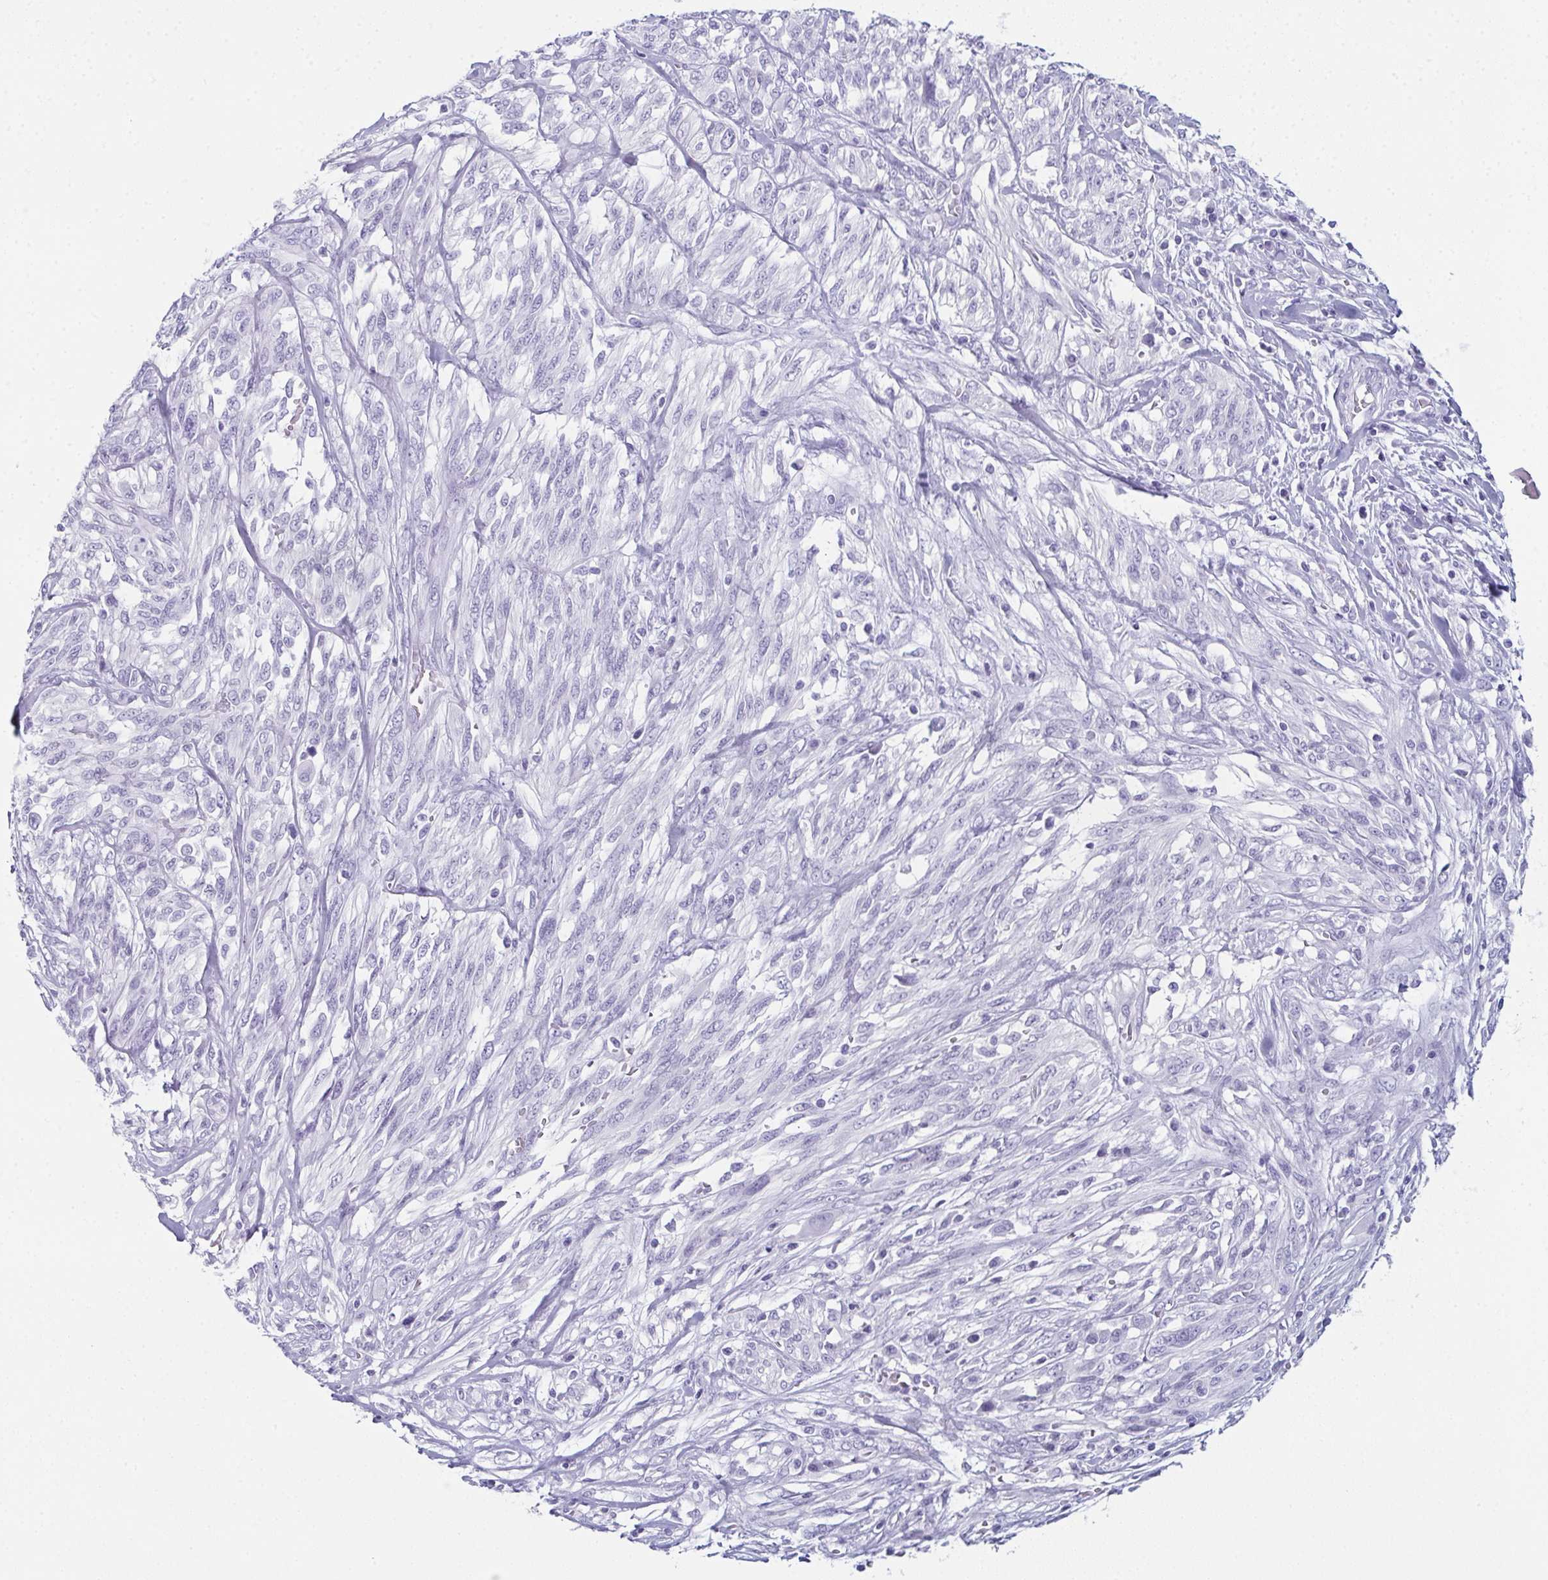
{"staining": {"intensity": "negative", "quantity": "none", "location": "none"}, "tissue": "melanoma", "cell_type": "Tumor cells", "image_type": "cancer", "snomed": [{"axis": "morphology", "description": "Malignant melanoma, NOS"}, {"axis": "topography", "description": "Skin"}], "caption": "IHC image of malignant melanoma stained for a protein (brown), which reveals no expression in tumor cells.", "gene": "ENKUR", "patient": {"sex": "female", "age": 91}}